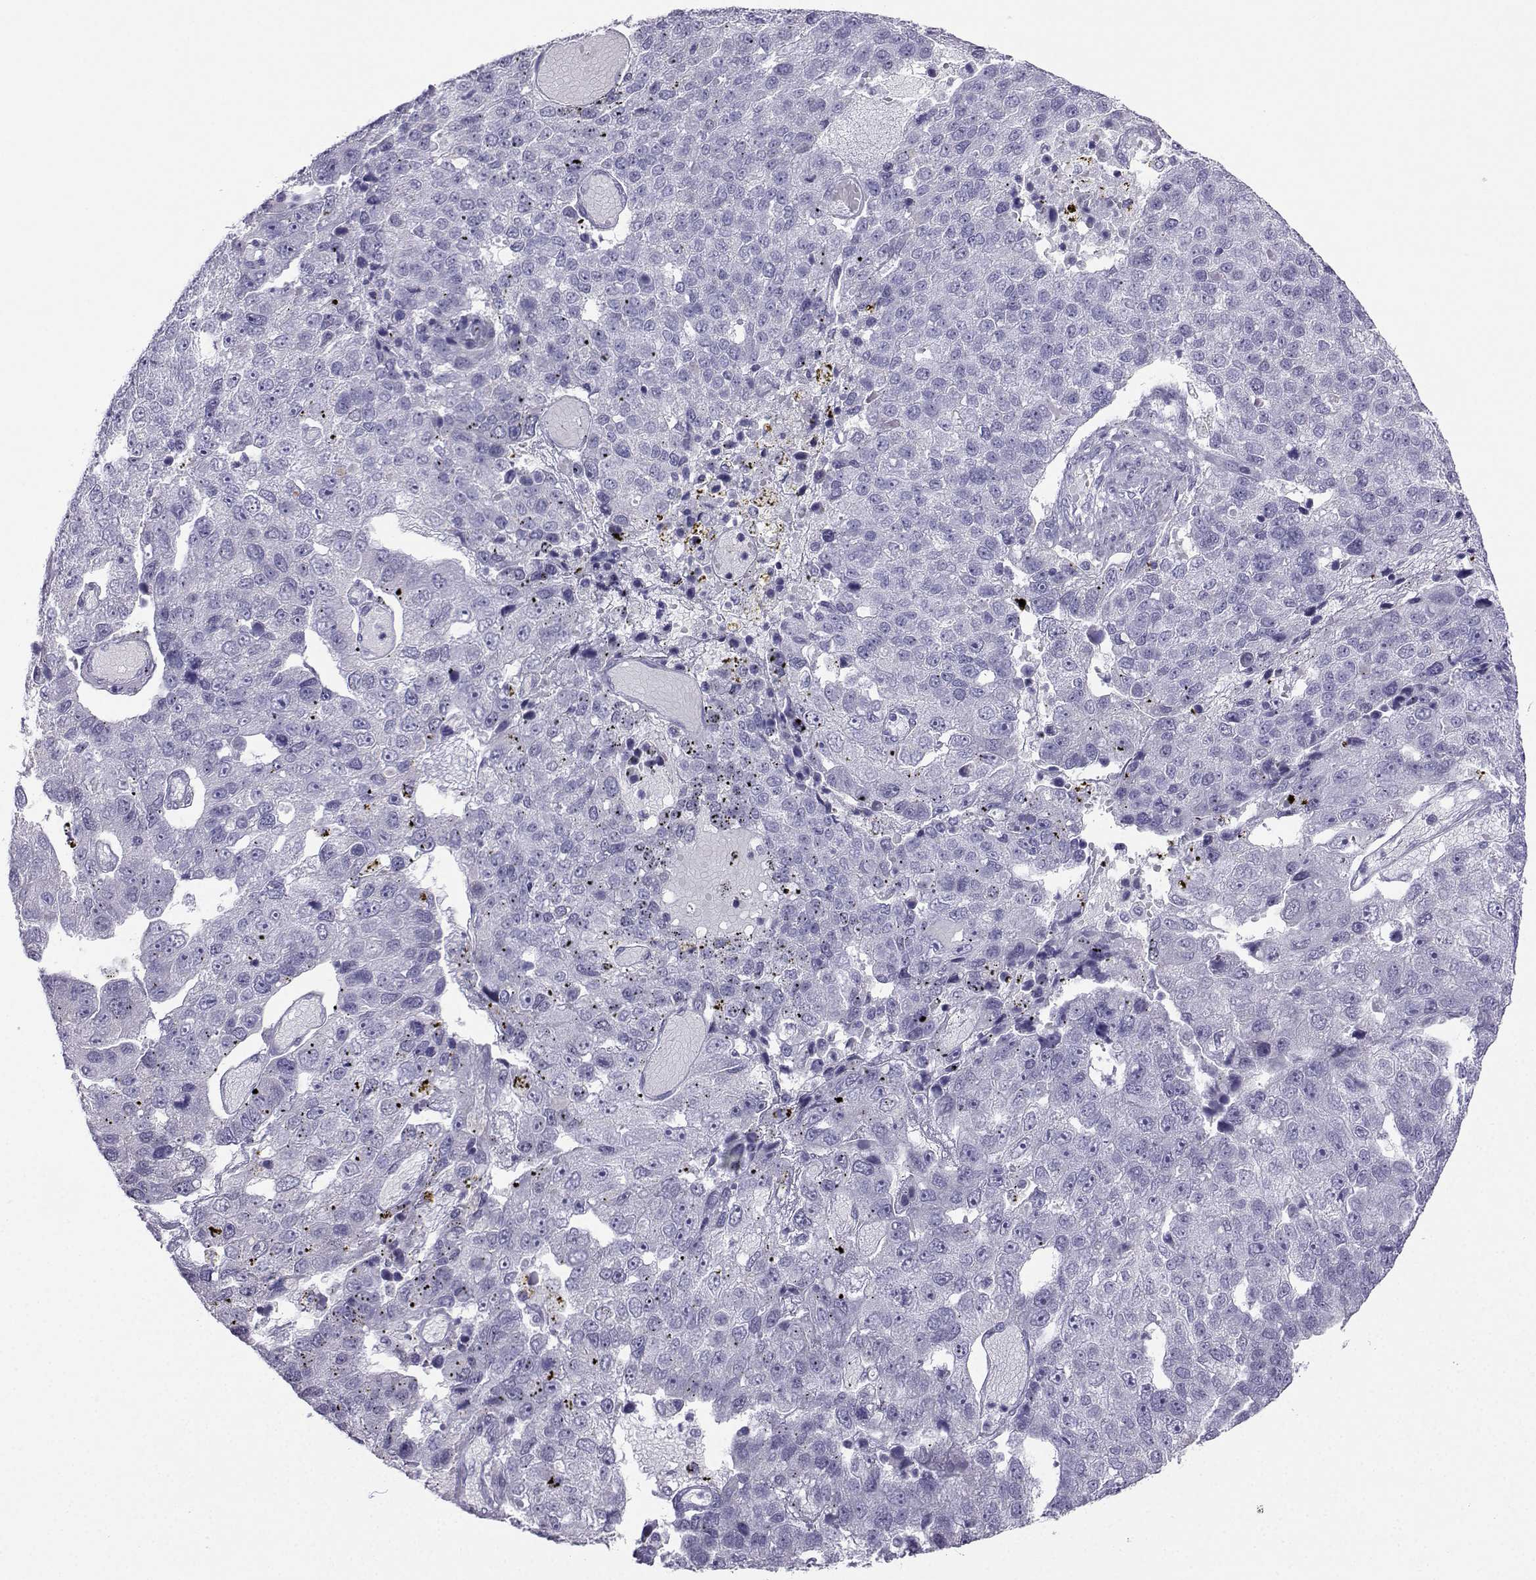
{"staining": {"intensity": "negative", "quantity": "none", "location": "none"}, "tissue": "pancreatic cancer", "cell_type": "Tumor cells", "image_type": "cancer", "snomed": [{"axis": "morphology", "description": "Adenocarcinoma, NOS"}, {"axis": "topography", "description": "Pancreas"}], "caption": "Protein analysis of pancreatic cancer reveals no significant expression in tumor cells. Brightfield microscopy of IHC stained with DAB (brown) and hematoxylin (blue), captured at high magnification.", "gene": "KIF17", "patient": {"sex": "female", "age": 61}}